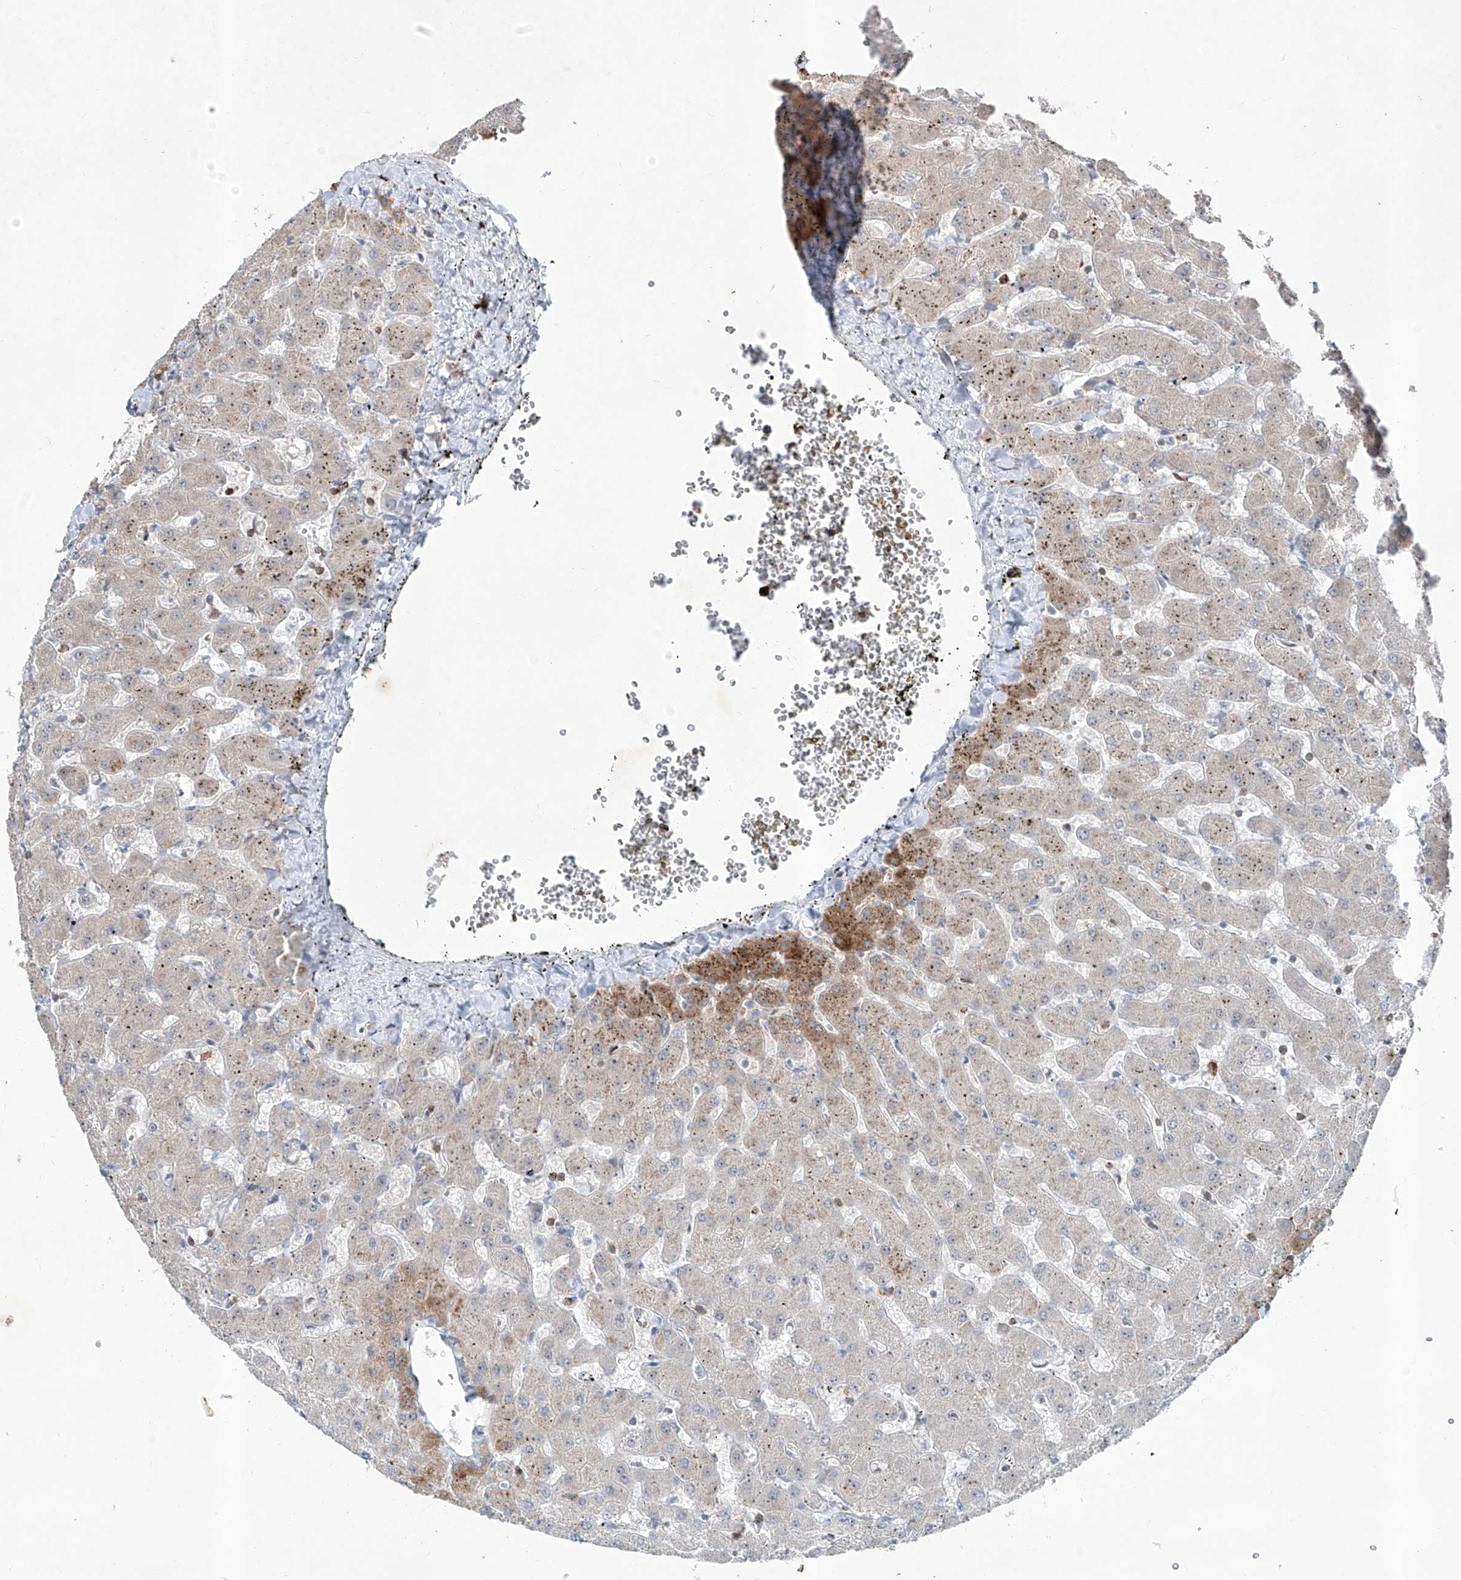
{"staining": {"intensity": "negative", "quantity": "none", "location": "none"}, "tissue": "liver", "cell_type": "Cholangiocytes", "image_type": "normal", "snomed": [{"axis": "morphology", "description": "Normal tissue, NOS"}, {"axis": "topography", "description": "Liver"}], "caption": "The micrograph exhibits no staining of cholangiocytes in benign liver.", "gene": "ZBTB48", "patient": {"sex": "female", "age": 63}}